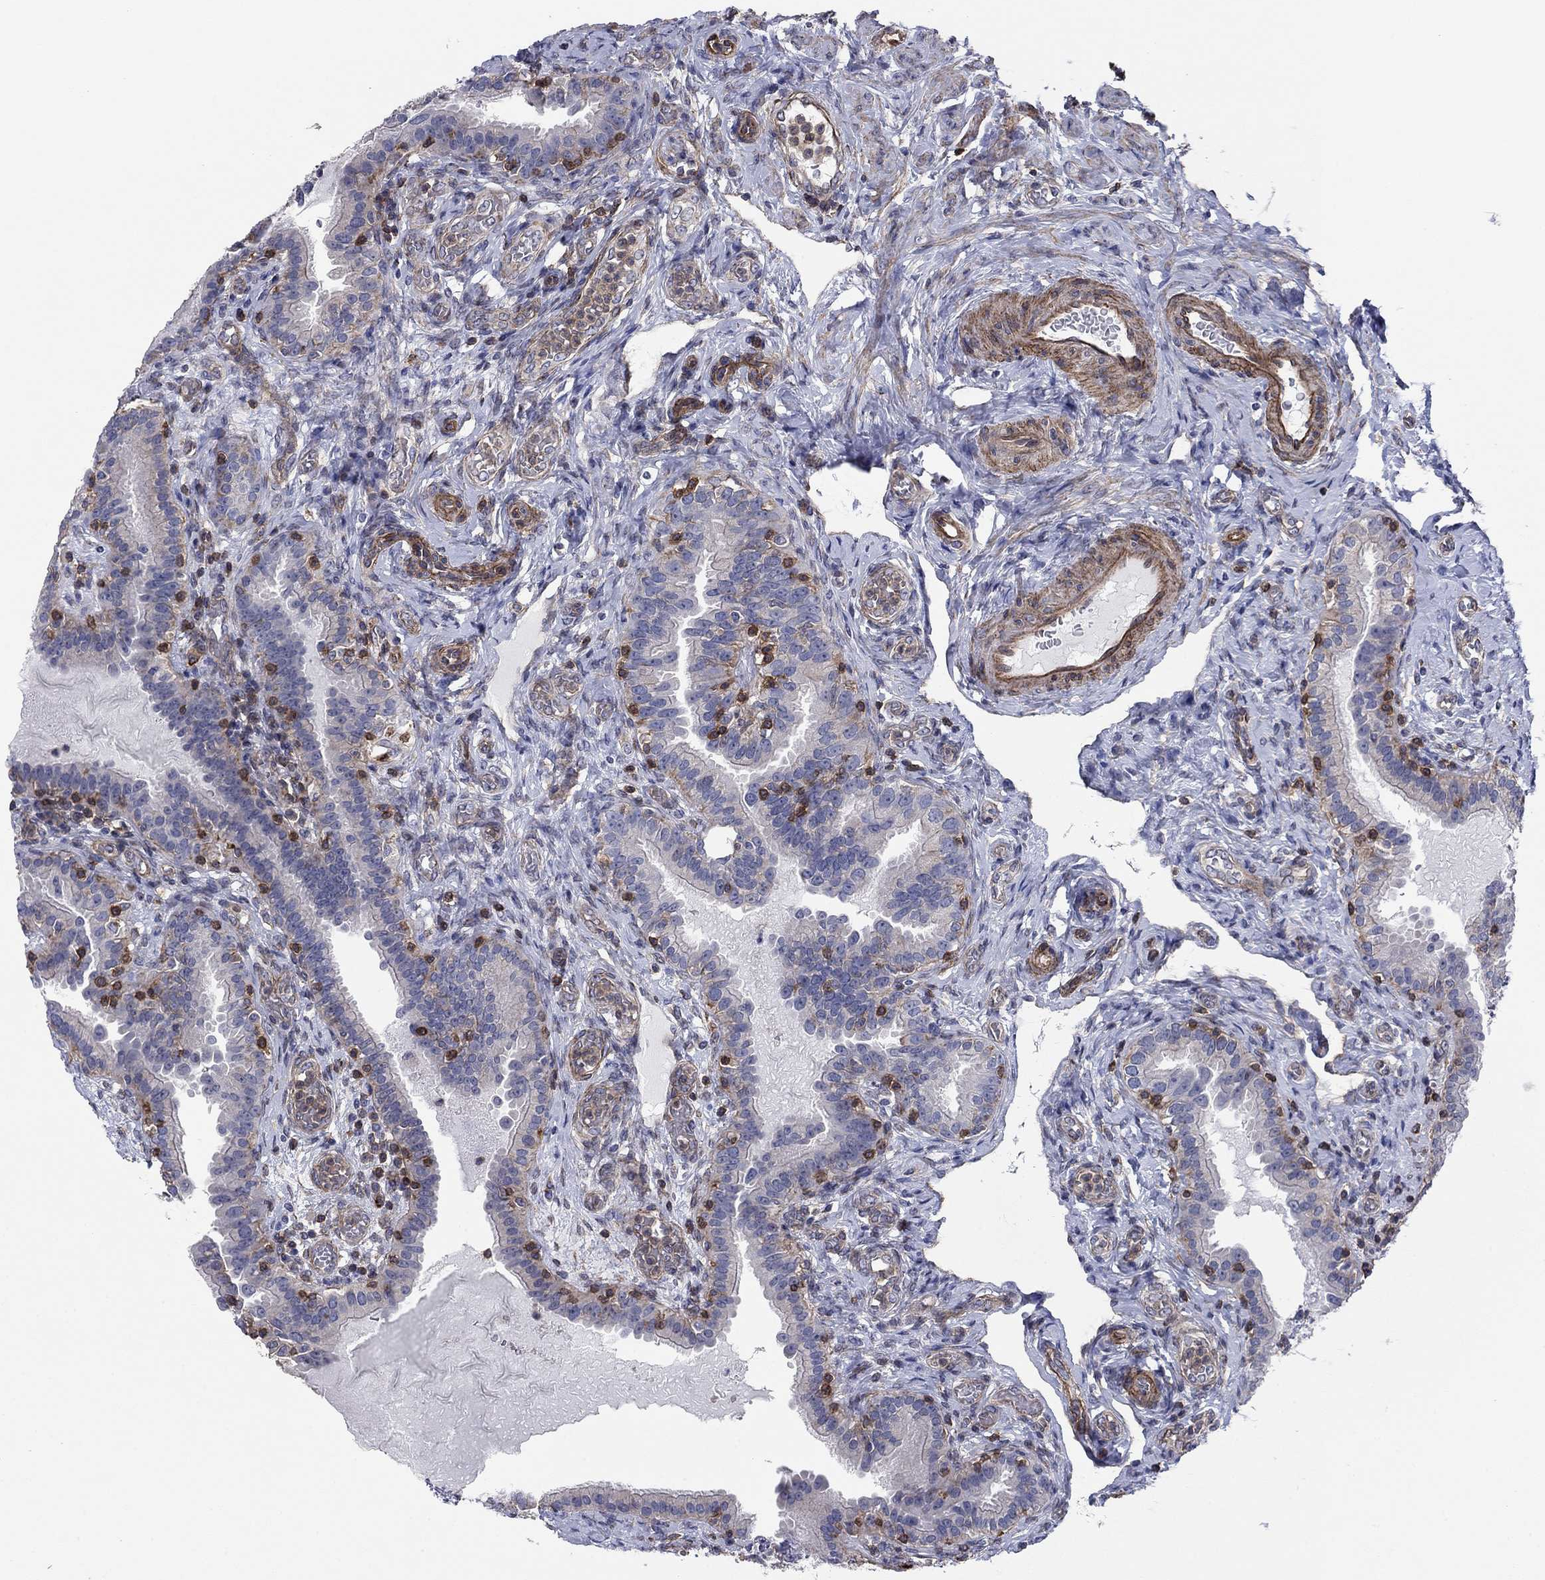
{"staining": {"intensity": "negative", "quantity": "none", "location": "none"}, "tissue": "fallopian tube", "cell_type": "Glandular cells", "image_type": "normal", "snomed": [{"axis": "morphology", "description": "Normal tissue, NOS"}, {"axis": "topography", "description": "Fallopian tube"}, {"axis": "topography", "description": "Ovary"}], "caption": "This is an IHC histopathology image of unremarkable human fallopian tube. There is no positivity in glandular cells.", "gene": "PSD4", "patient": {"sex": "female", "age": 41}}